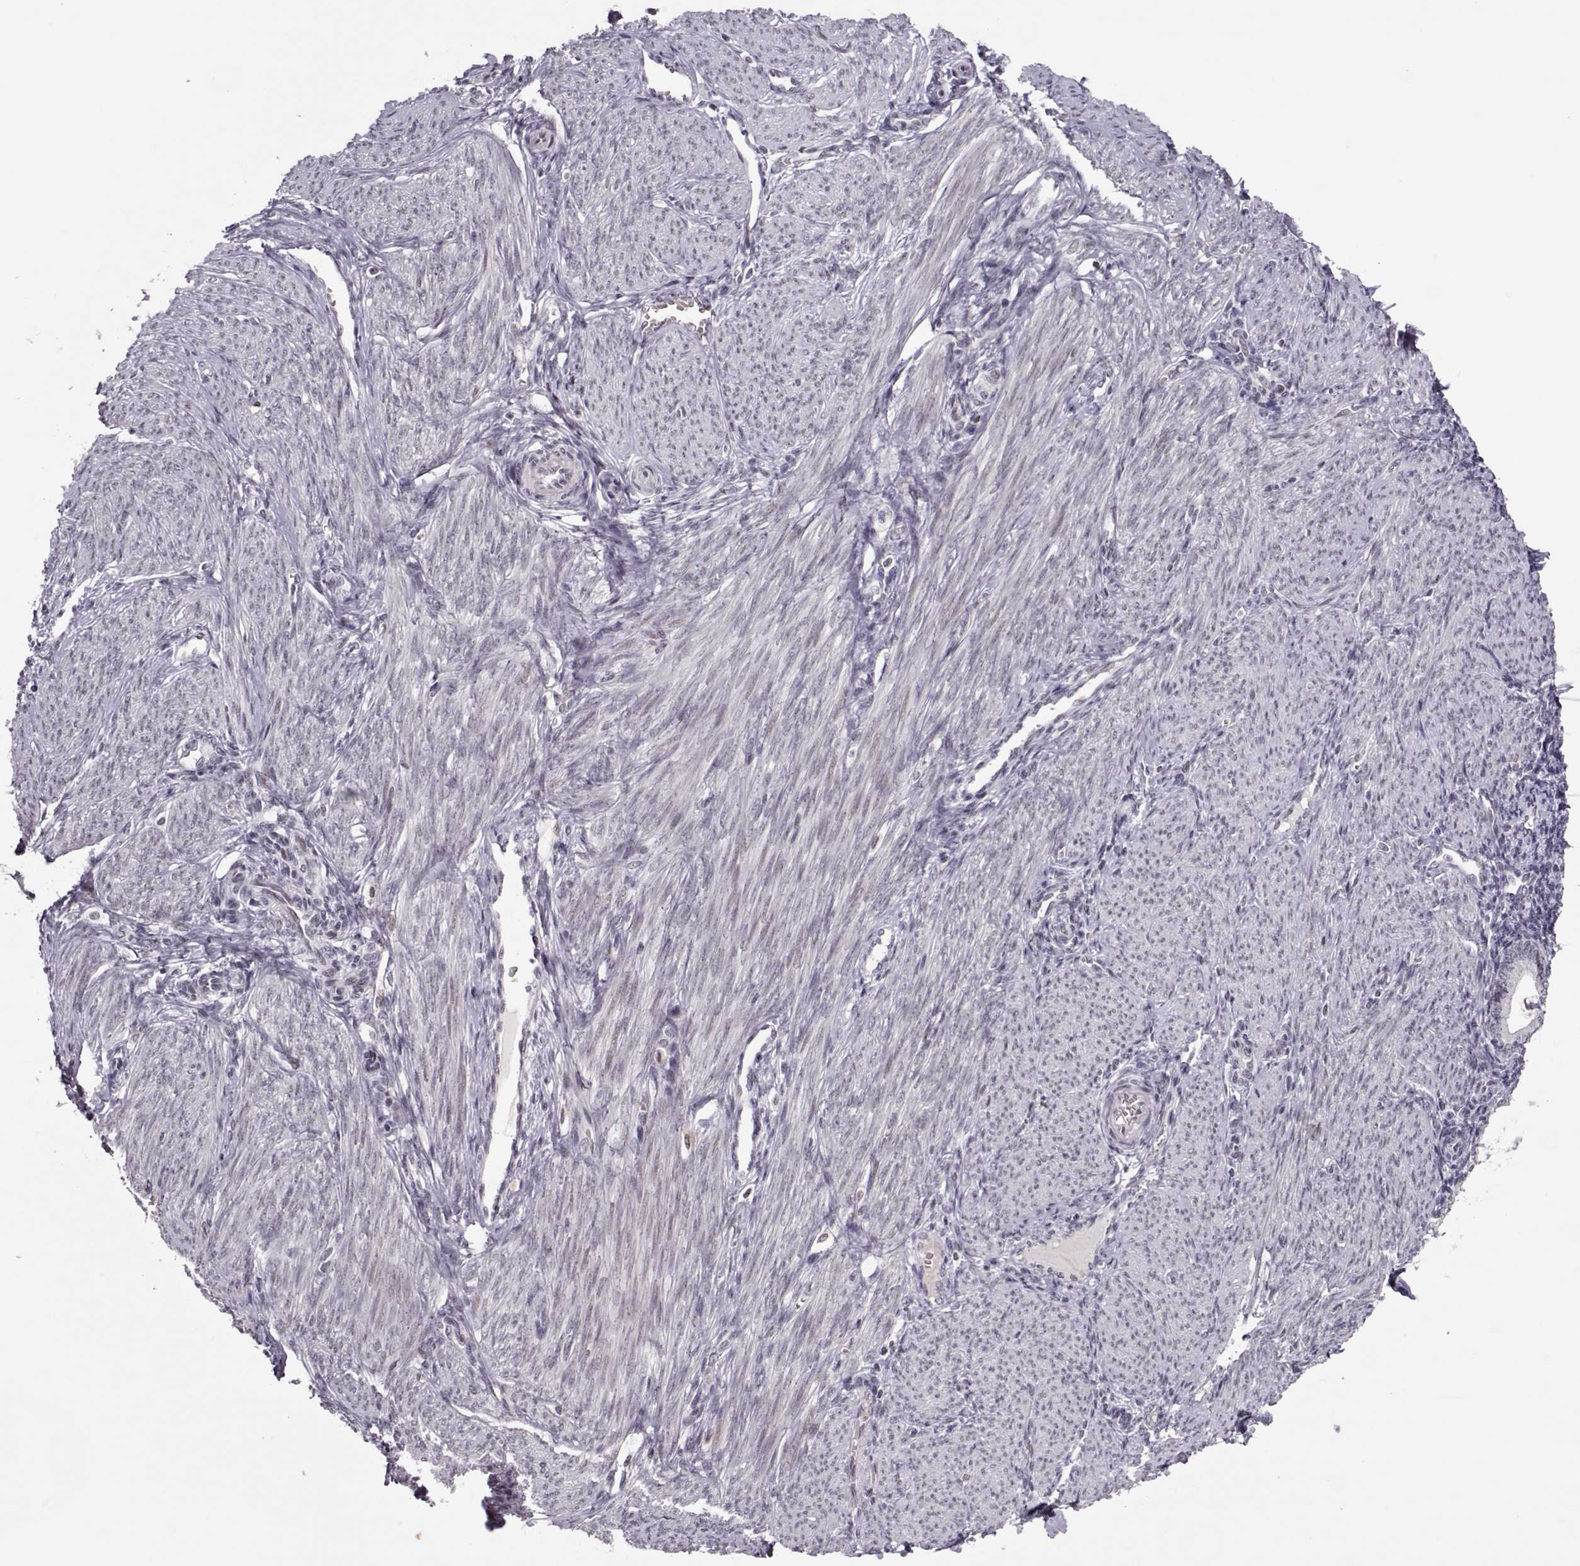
{"staining": {"intensity": "negative", "quantity": "none", "location": "none"}, "tissue": "endometrium", "cell_type": "Cells in endometrial stroma", "image_type": "normal", "snomed": [{"axis": "morphology", "description": "Normal tissue, NOS"}, {"axis": "topography", "description": "Endometrium"}], "caption": "The photomicrograph exhibits no significant staining in cells in endometrial stroma of endometrium. (Stains: DAB immunohistochemistry (IHC) with hematoxylin counter stain, Microscopy: brightfield microscopy at high magnification).", "gene": "LIN28A", "patient": {"sex": "female", "age": 39}}